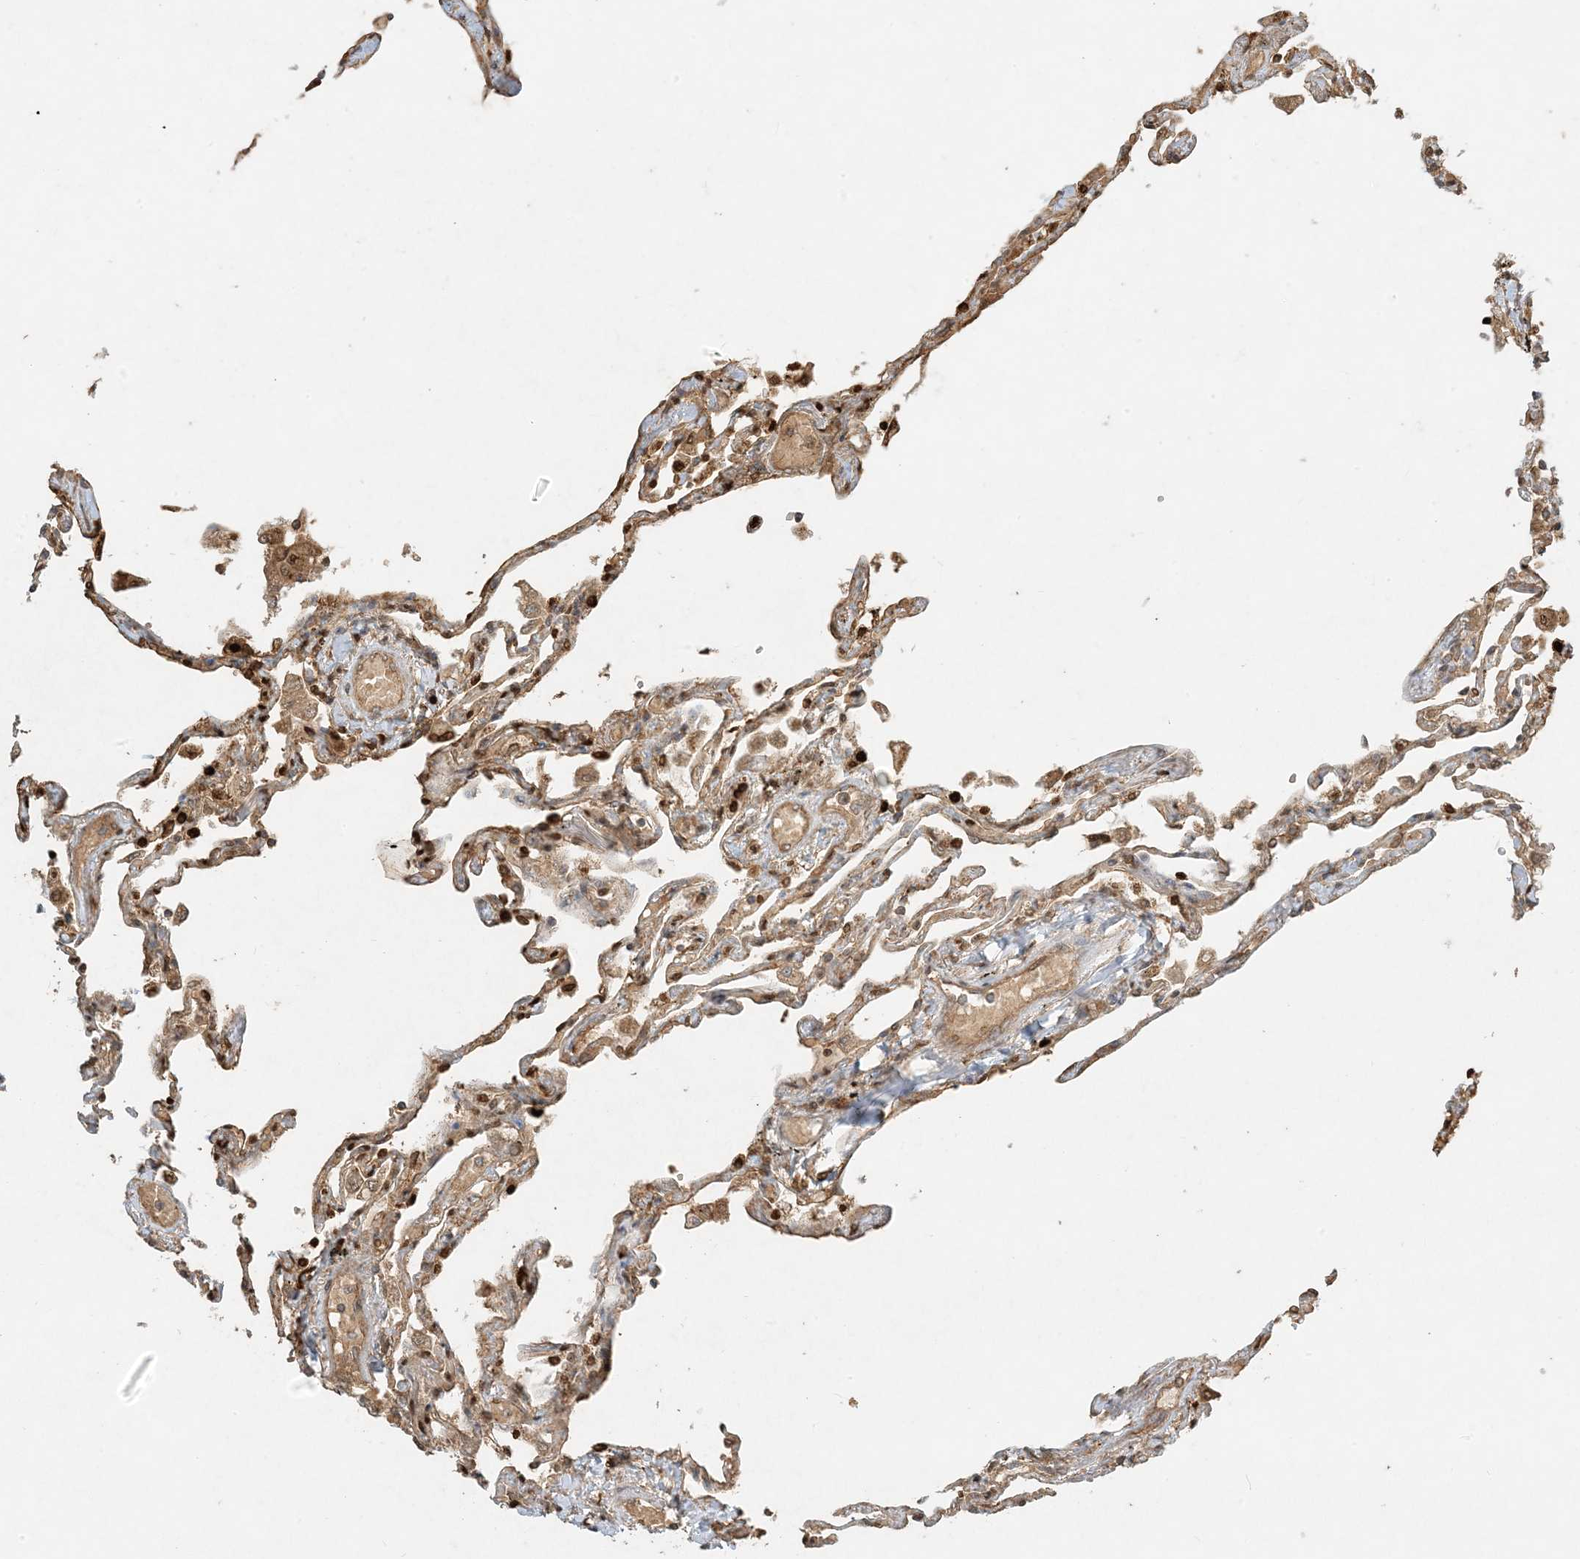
{"staining": {"intensity": "strong", "quantity": ">75%", "location": "cytoplasmic/membranous,nuclear"}, "tissue": "lung", "cell_type": "Alveolar cells", "image_type": "normal", "snomed": [{"axis": "morphology", "description": "Normal tissue, NOS"}, {"axis": "topography", "description": "Lung"}], "caption": "Unremarkable lung was stained to show a protein in brown. There is high levels of strong cytoplasmic/membranous,nuclear staining in about >75% of alveolar cells.", "gene": "MCOLN1", "patient": {"sex": "female", "age": 67}}